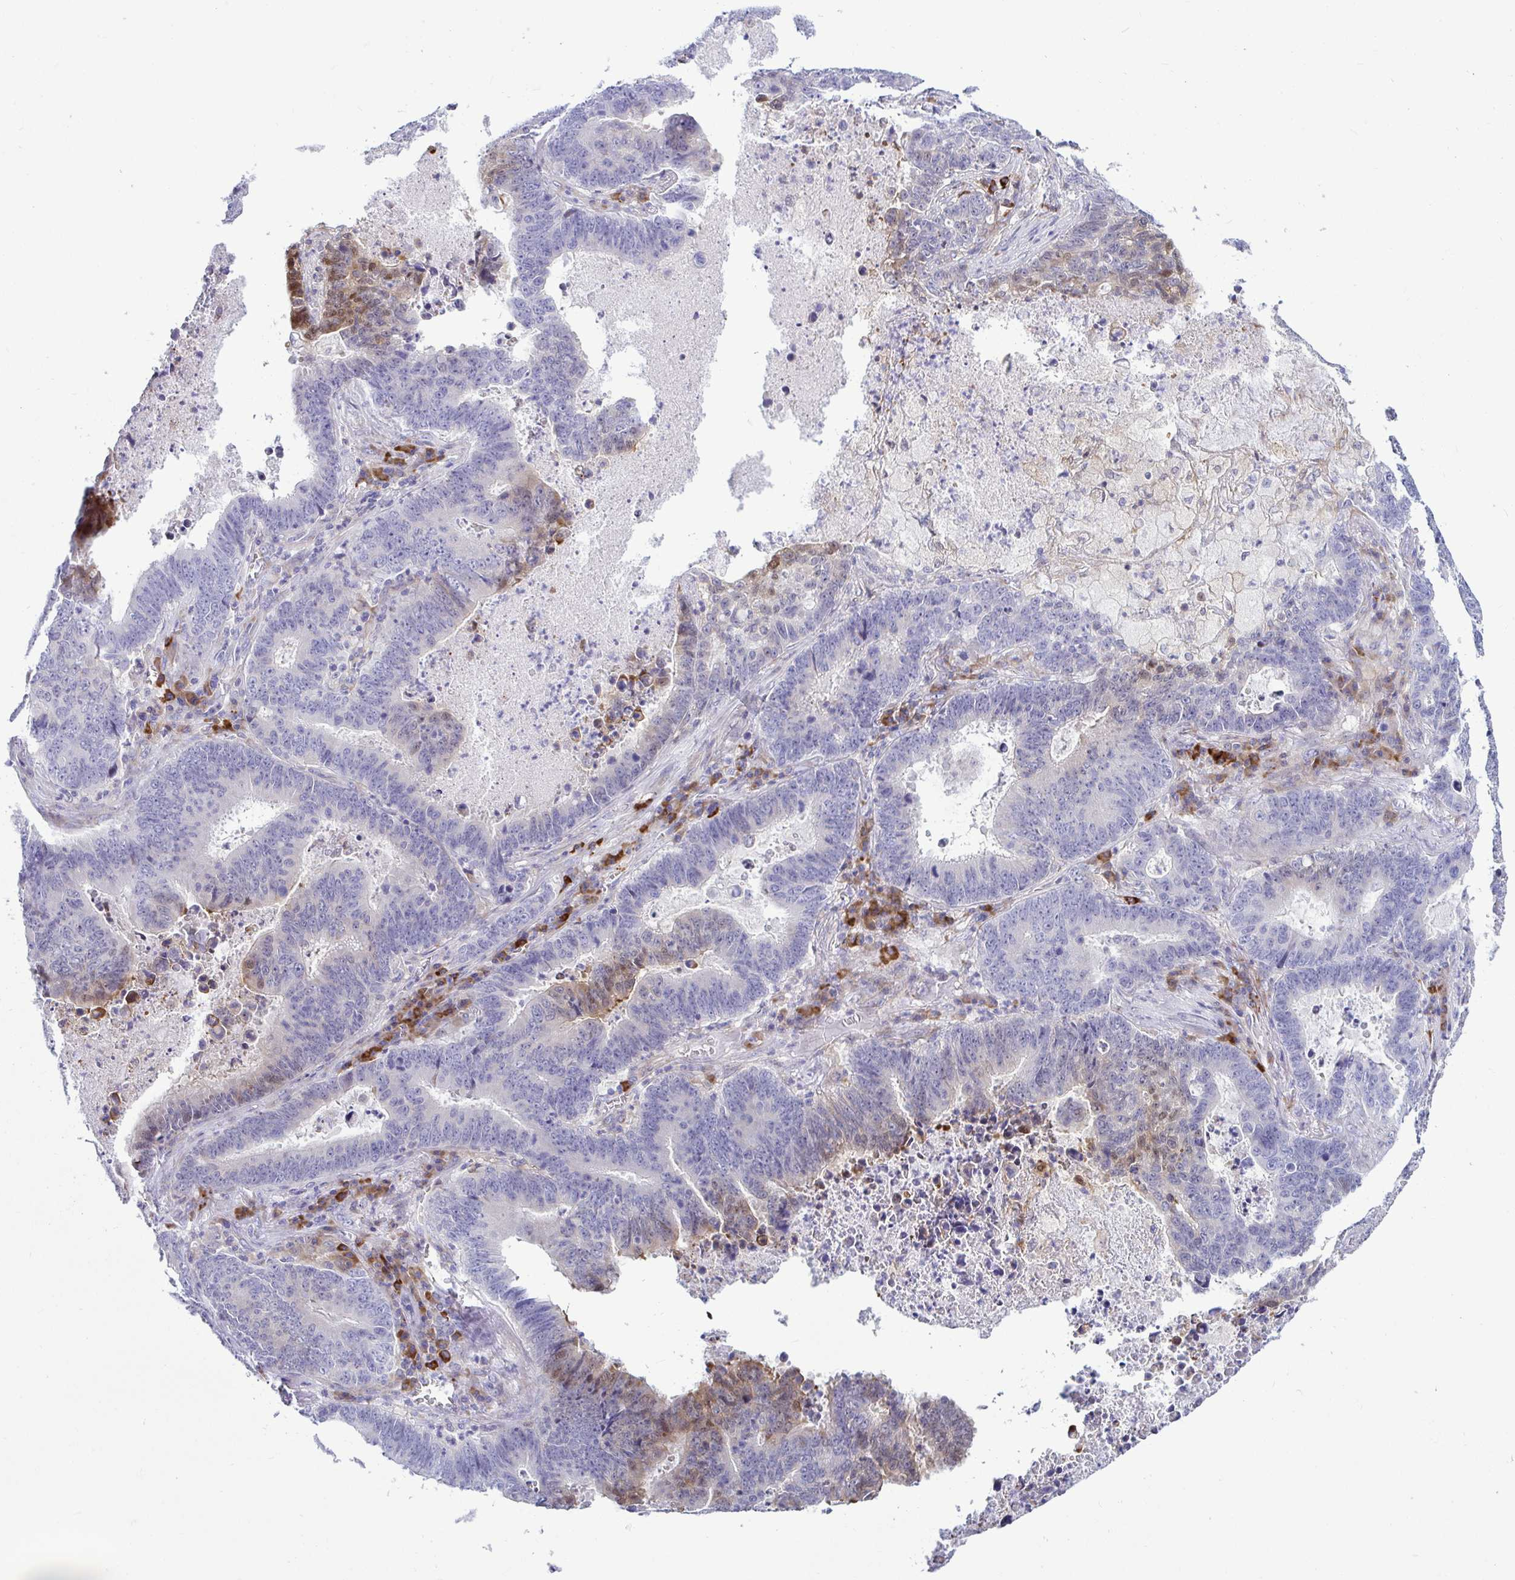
{"staining": {"intensity": "moderate", "quantity": "<25%", "location": "cytoplasmic/membranous,nuclear"}, "tissue": "lung cancer", "cell_type": "Tumor cells", "image_type": "cancer", "snomed": [{"axis": "morphology", "description": "Aneuploidy"}, {"axis": "morphology", "description": "Adenocarcinoma, NOS"}, {"axis": "morphology", "description": "Adenocarcinoma primary or metastatic"}, {"axis": "topography", "description": "Lung"}], "caption": "Protein expression analysis of human lung adenocarcinoma primary or metastatic reveals moderate cytoplasmic/membranous and nuclear positivity in about <25% of tumor cells.", "gene": "TFPI2", "patient": {"sex": "female", "age": 75}}